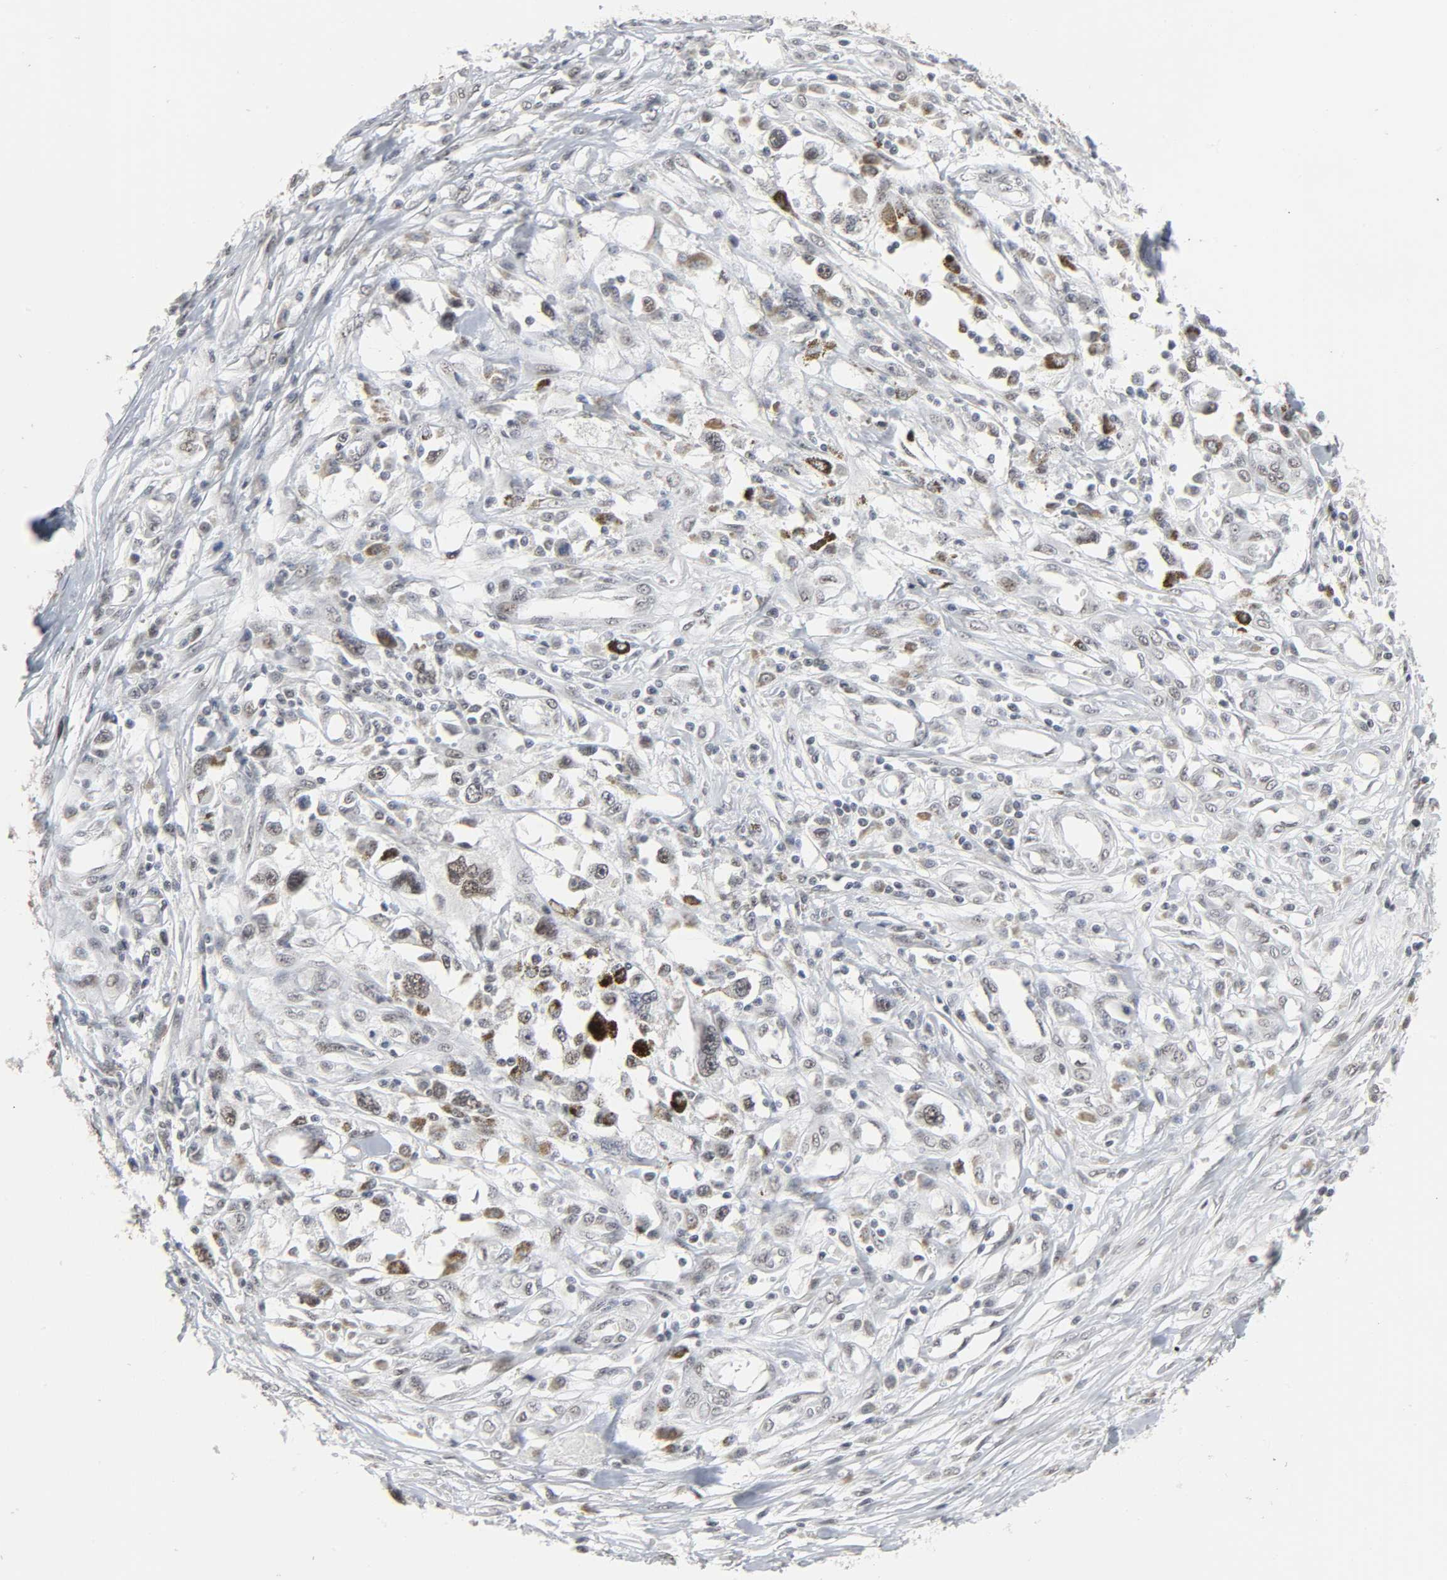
{"staining": {"intensity": "moderate", "quantity": "25%-75%", "location": "nuclear"}, "tissue": "melanoma", "cell_type": "Tumor cells", "image_type": "cancer", "snomed": [{"axis": "morphology", "description": "Malignant melanoma, Metastatic site"}, {"axis": "topography", "description": "Lymph node"}], "caption": "IHC (DAB (3,3'-diaminobenzidine)) staining of human melanoma reveals moderate nuclear protein positivity in approximately 25%-75% of tumor cells. (brown staining indicates protein expression, while blue staining denotes nuclei).", "gene": "MUC1", "patient": {"sex": "male", "age": 59}}